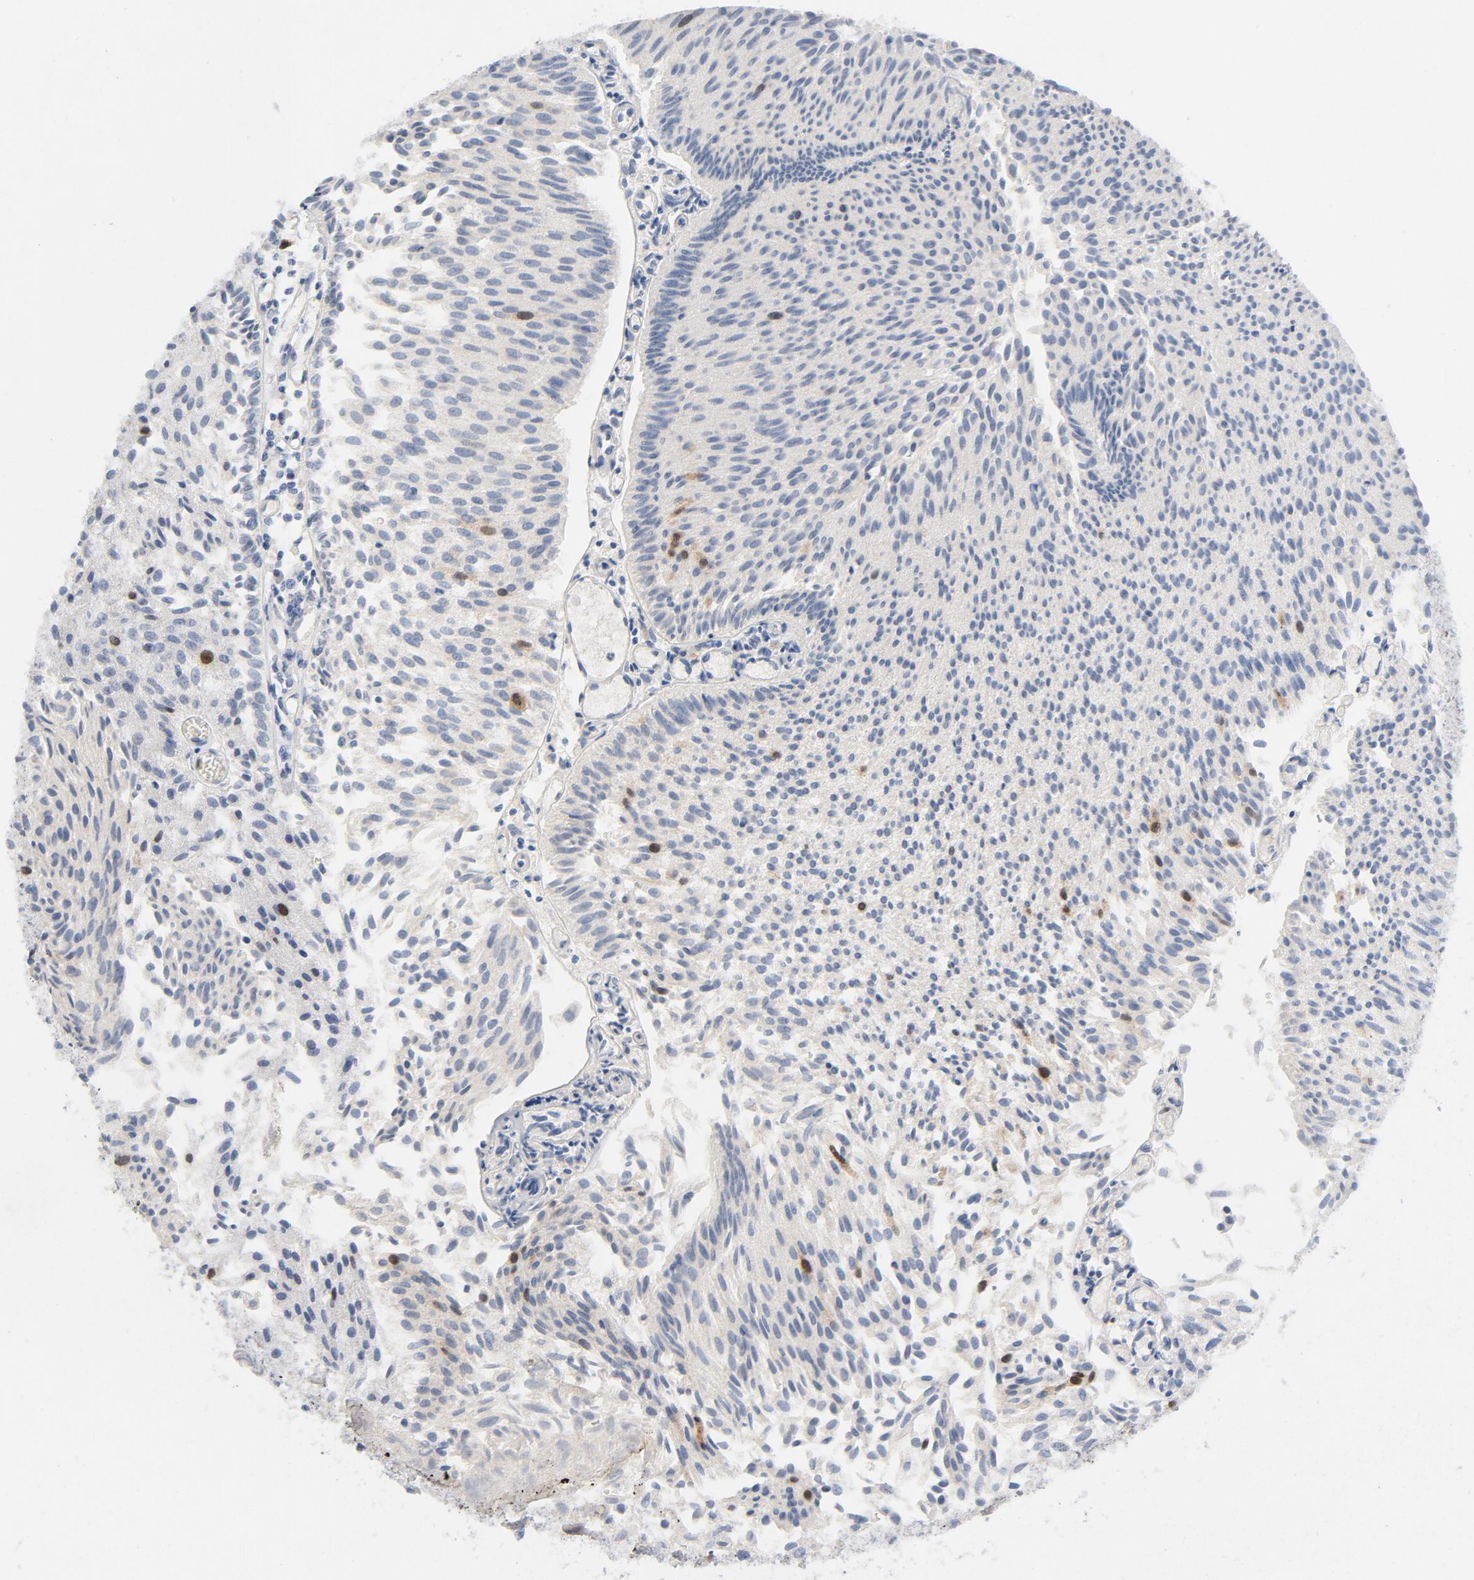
{"staining": {"intensity": "moderate", "quantity": "<25%", "location": "nuclear"}, "tissue": "urothelial cancer", "cell_type": "Tumor cells", "image_type": "cancer", "snomed": [{"axis": "morphology", "description": "Urothelial carcinoma, Low grade"}, {"axis": "topography", "description": "Urinary bladder"}], "caption": "IHC staining of urothelial carcinoma (low-grade), which demonstrates low levels of moderate nuclear staining in approximately <25% of tumor cells indicating moderate nuclear protein staining. The staining was performed using DAB (3,3'-diaminobenzidine) (brown) for protein detection and nuclei were counterstained in hematoxylin (blue).", "gene": "BIRC5", "patient": {"sex": "male", "age": 86}}